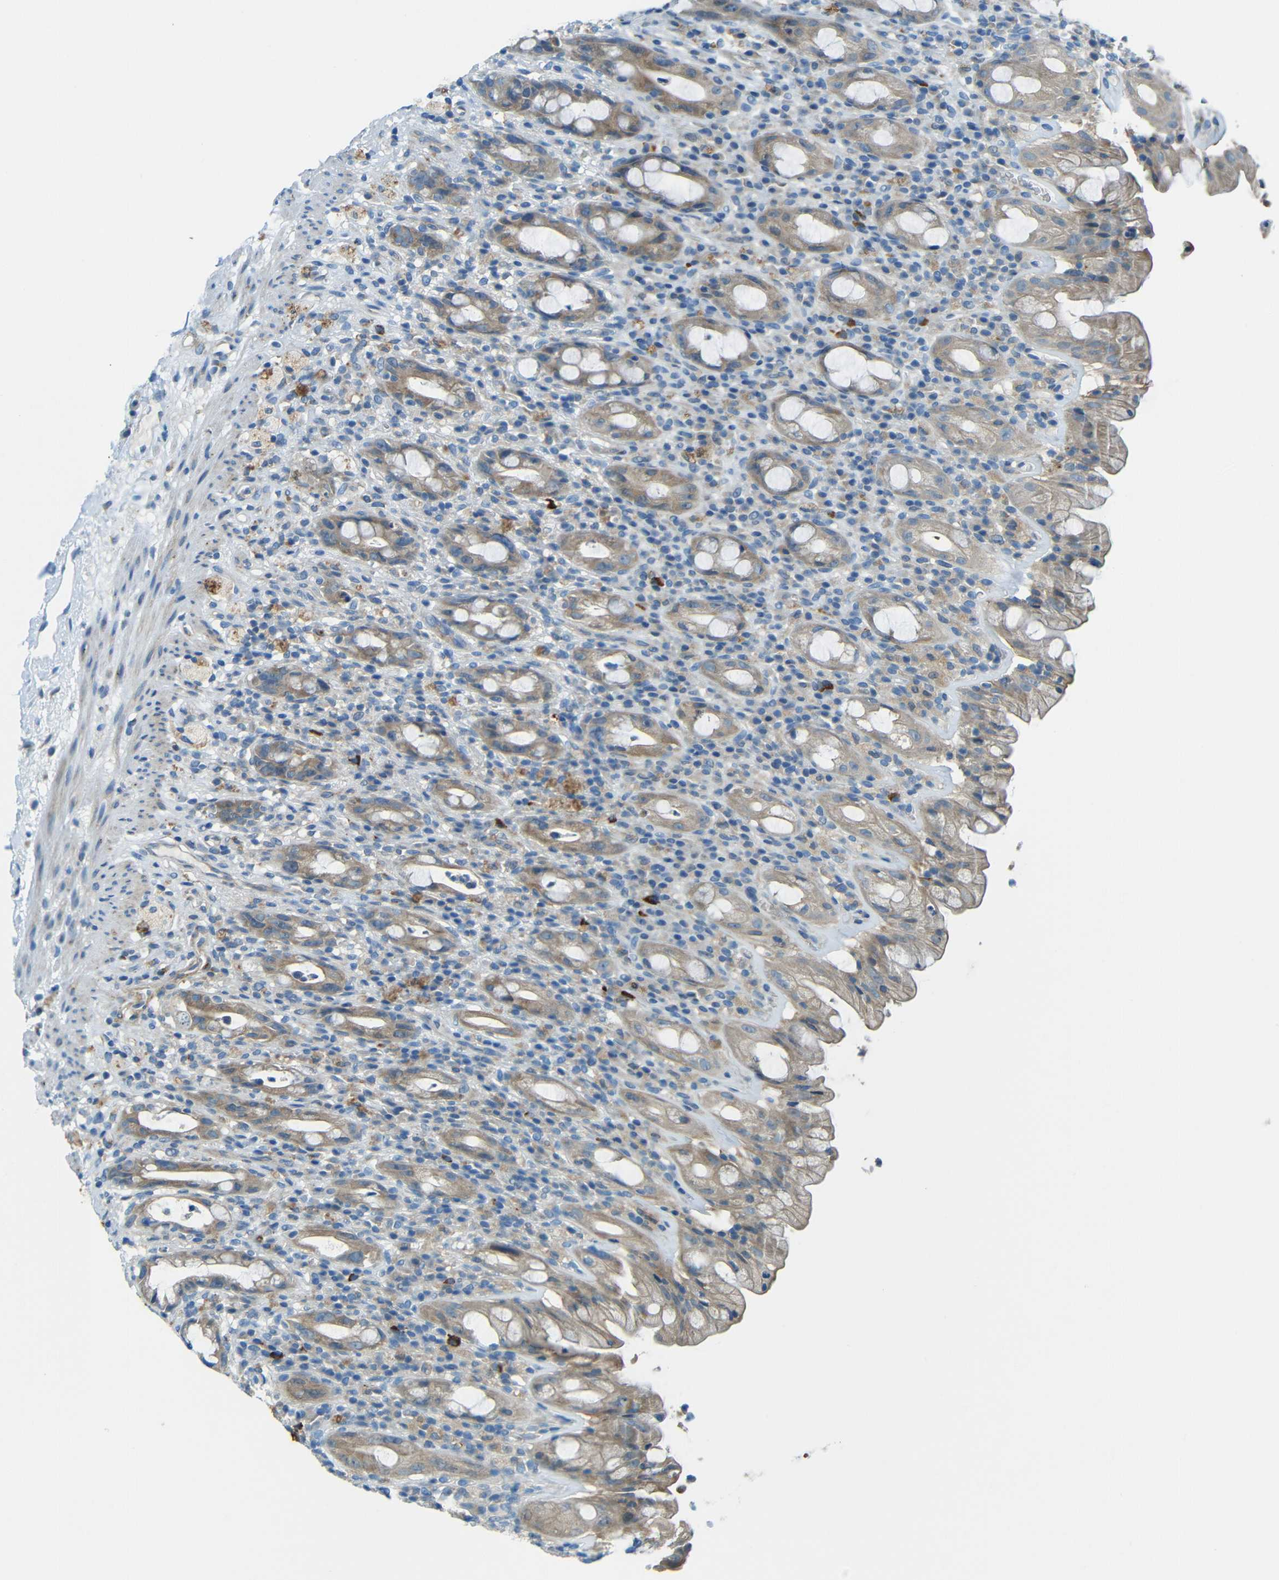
{"staining": {"intensity": "weak", "quantity": ">75%", "location": "cytoplasmic/membranous"}, "tissue": "rectum", "cell_type": "Glandular cells", "image_type": "normal", "snomed": [{"axis": "morphology", "description": "Normal tissue, NOS"}, {"axis": "topography", "description": "Rectum"}], "caption": "The image exhibits immunohistochemical staining of unremarkable rectum. There is weak cytoplasmic/membranous staining is present in approximately >75% of glandular cells.", "gene": "CYP26B1", "patient": {"sex": "male", "age": 44}}